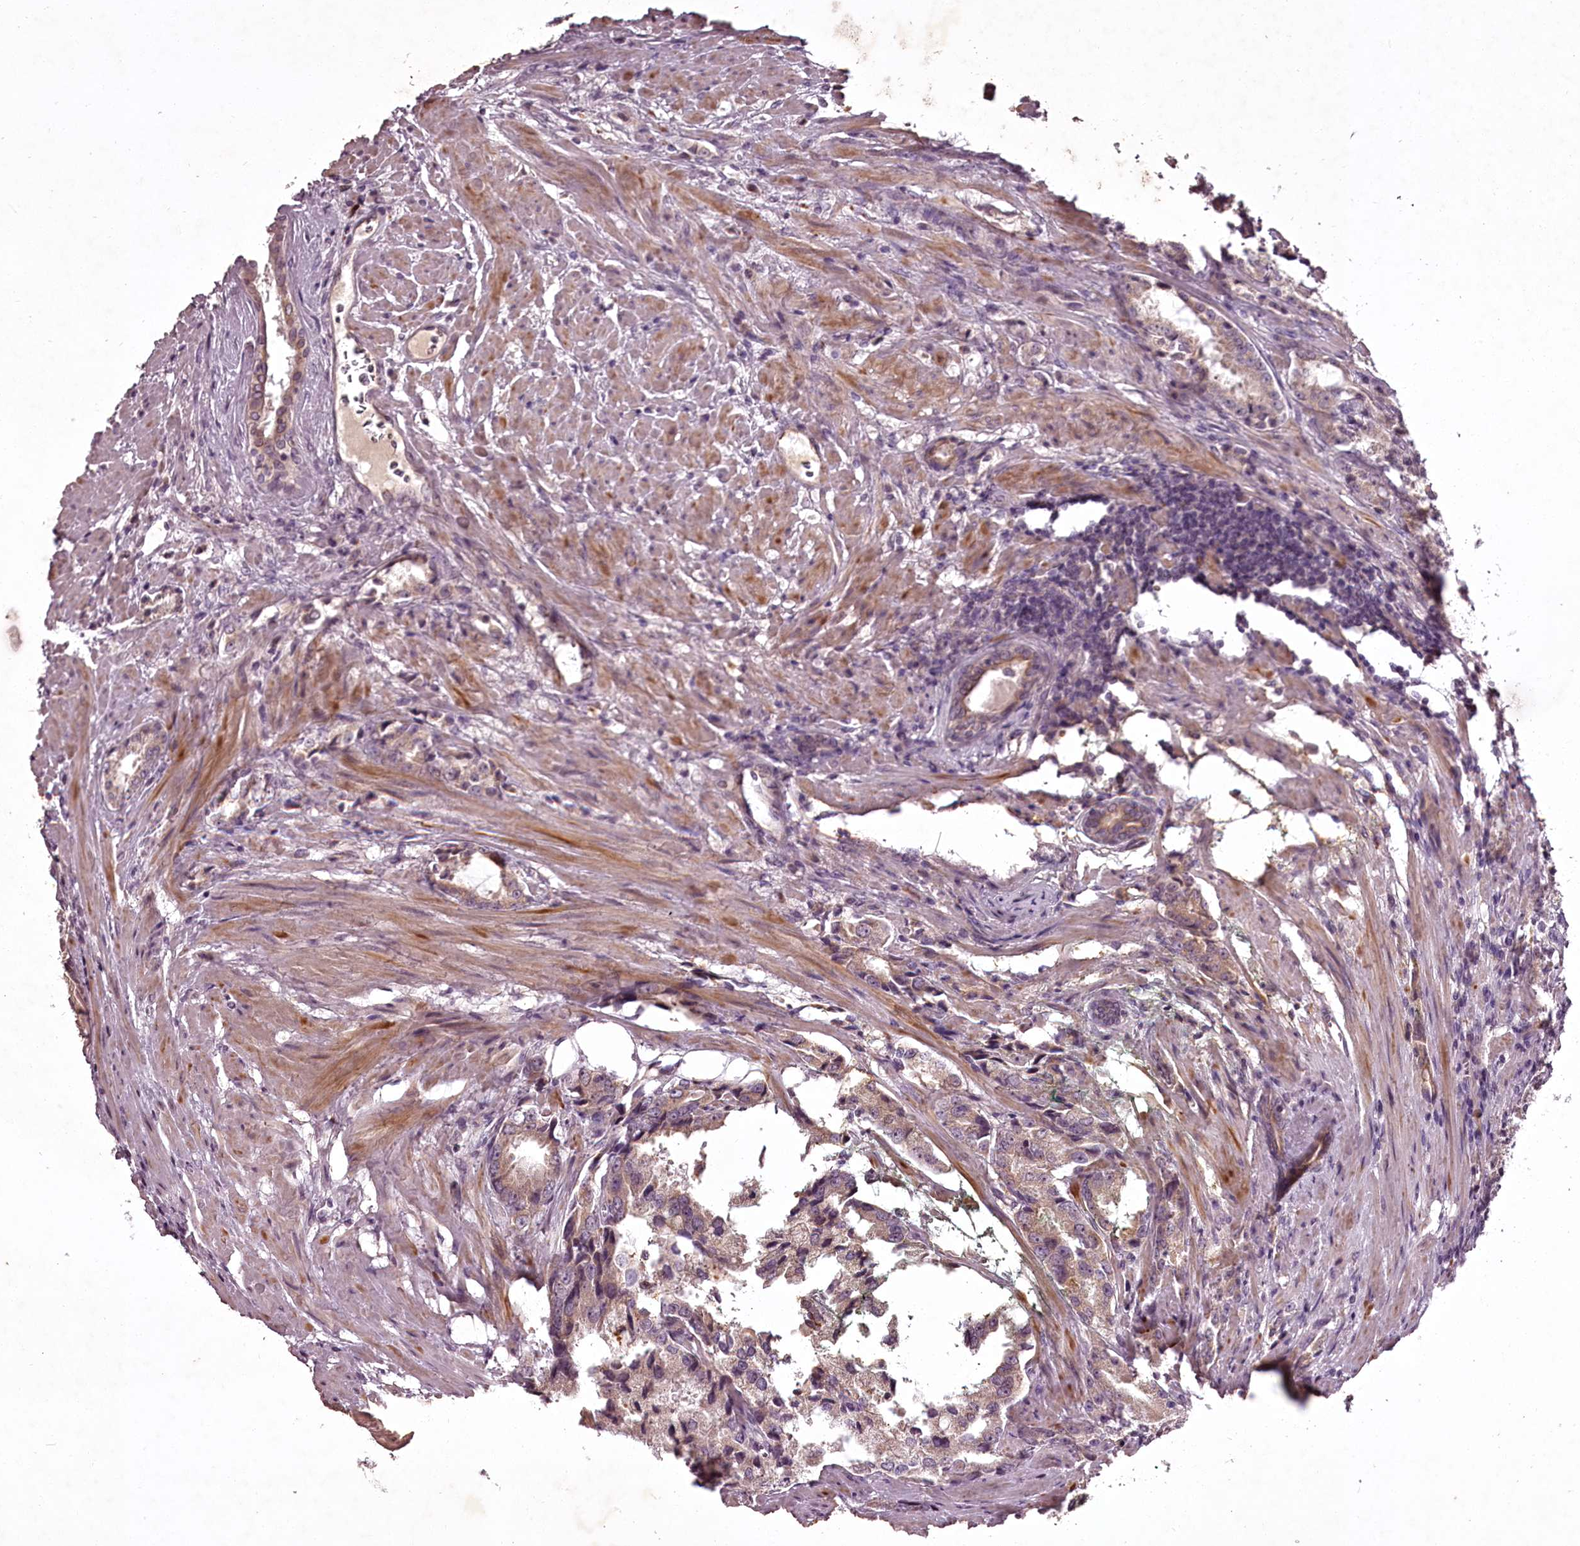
{"staining": {"intensity": "weak", "quantity": ">75%", "location": "cytoplasmic/membranous"}, "tissue": "prostate cancer", "cell_type": "Tumor cells", "image_type": "cancer", "snomed": [{"axis": "morphology", "description": "Adenocarcinoma, High grade"}, {"axis": "topography", "description": "Prostate"}], "caption": "High-power microscopy captured an IHC photomicrograph of adenocarcinoma (high-grade) (prostate), revealing weak cytoplasmic/membranous expression in approximately >75% of tumor cells.", "gene": "RBMXL2", "patient": {"sex": "male", "age": 66}}